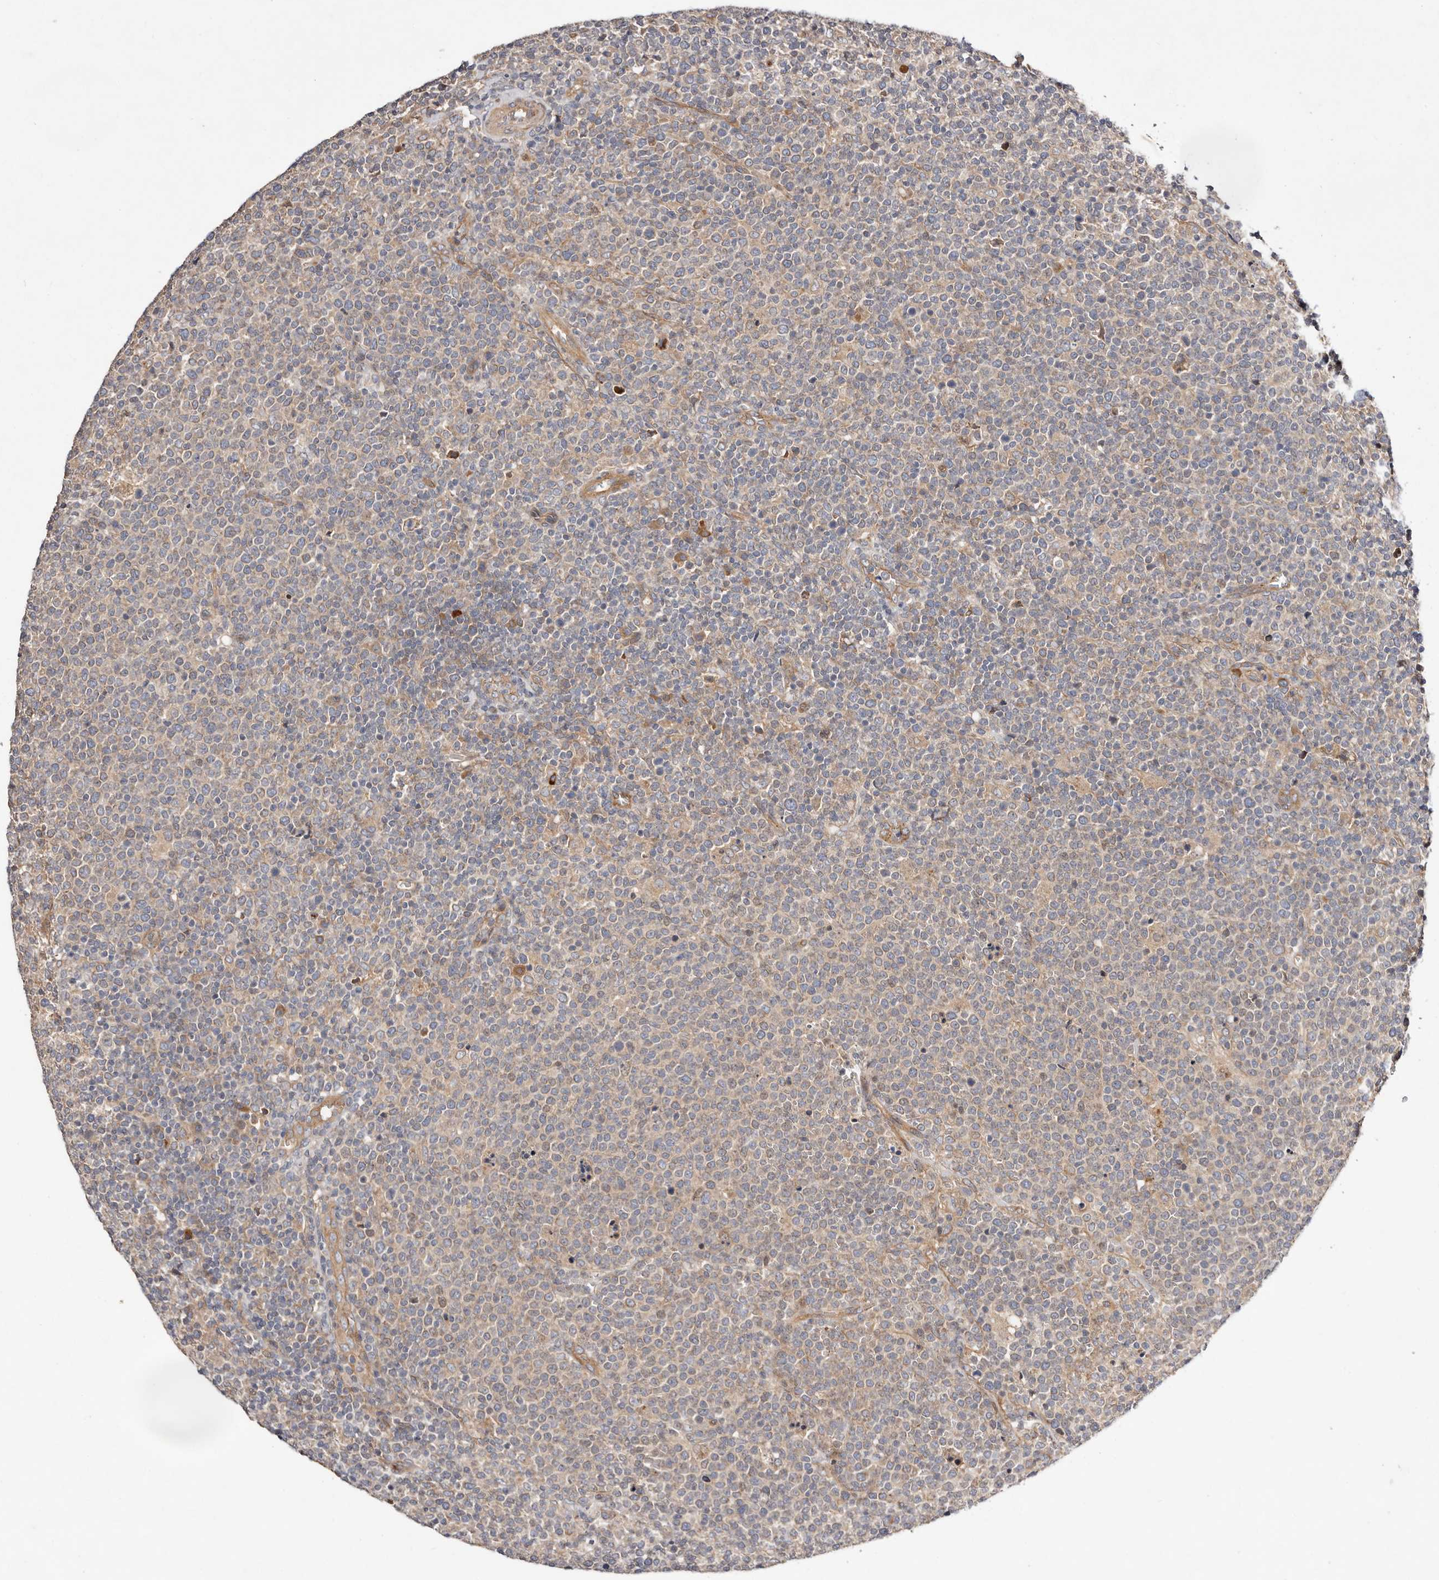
{"staining": {"intensity": "weak", "quantity": ">75%", "location": "cytoplasmic/membranous"}, "tissue": "lymphoma", "cell_type": "Tumor cells", "image_type": "cancer", "snomed": [{"axis": "morphology", "description": "Malignant lymphoma, non-Hodgkin's type, High grade"}, {"axis": "topography", "description": "Lymph node"}], "caption": "The histopathology image reveals a brown stain indicating the presence of a protein in the cytoplasmic/membranous of tumor cells in malignant lymphoma, non-Hodgkin's type (high-grade). (DAB (3,3'-diaminobenzidine) = brown stain, brightfield microscopy at high magnification).", "gene": "MACF1", "patient": {"sex": "male", "age": 61}}